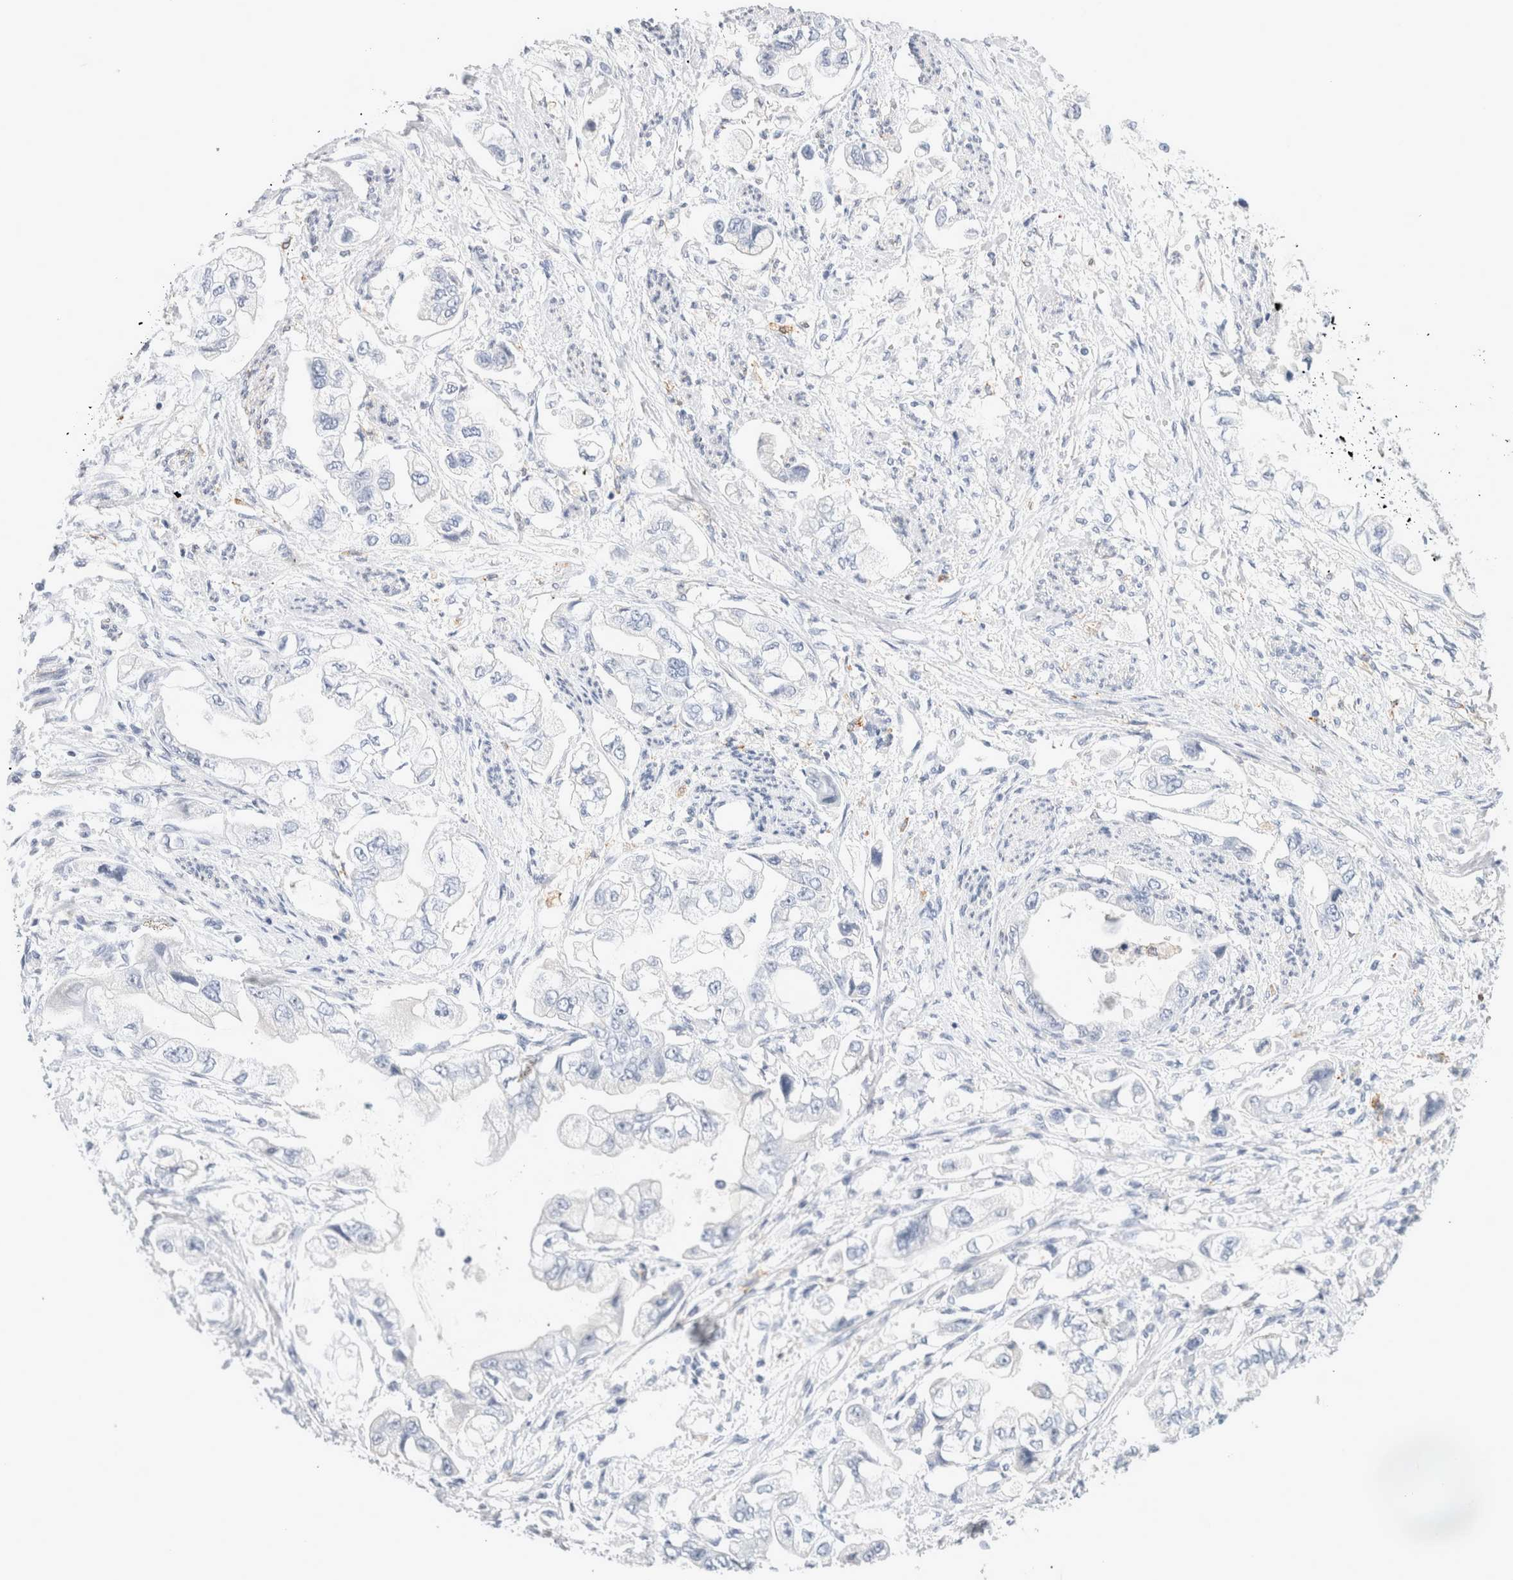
{"staining": {"intensity": "negative", "quantity": "none", "location": "none"}, "tissue": "stomach cancer", "cell_type": "Tumor cells", "image_type": "cancer", "snomed": [{"axis": "morphology", "description": "Adenocarcinoma, NOS"}, {"axis": "topography", "description": "Stomach"}], "caption": "A histopathology image of stomach cancer stained for a protein reveals no brown staining in tumor cells.", "gene": "MUC15", "patient": {"sex": "male", "age": 62}}